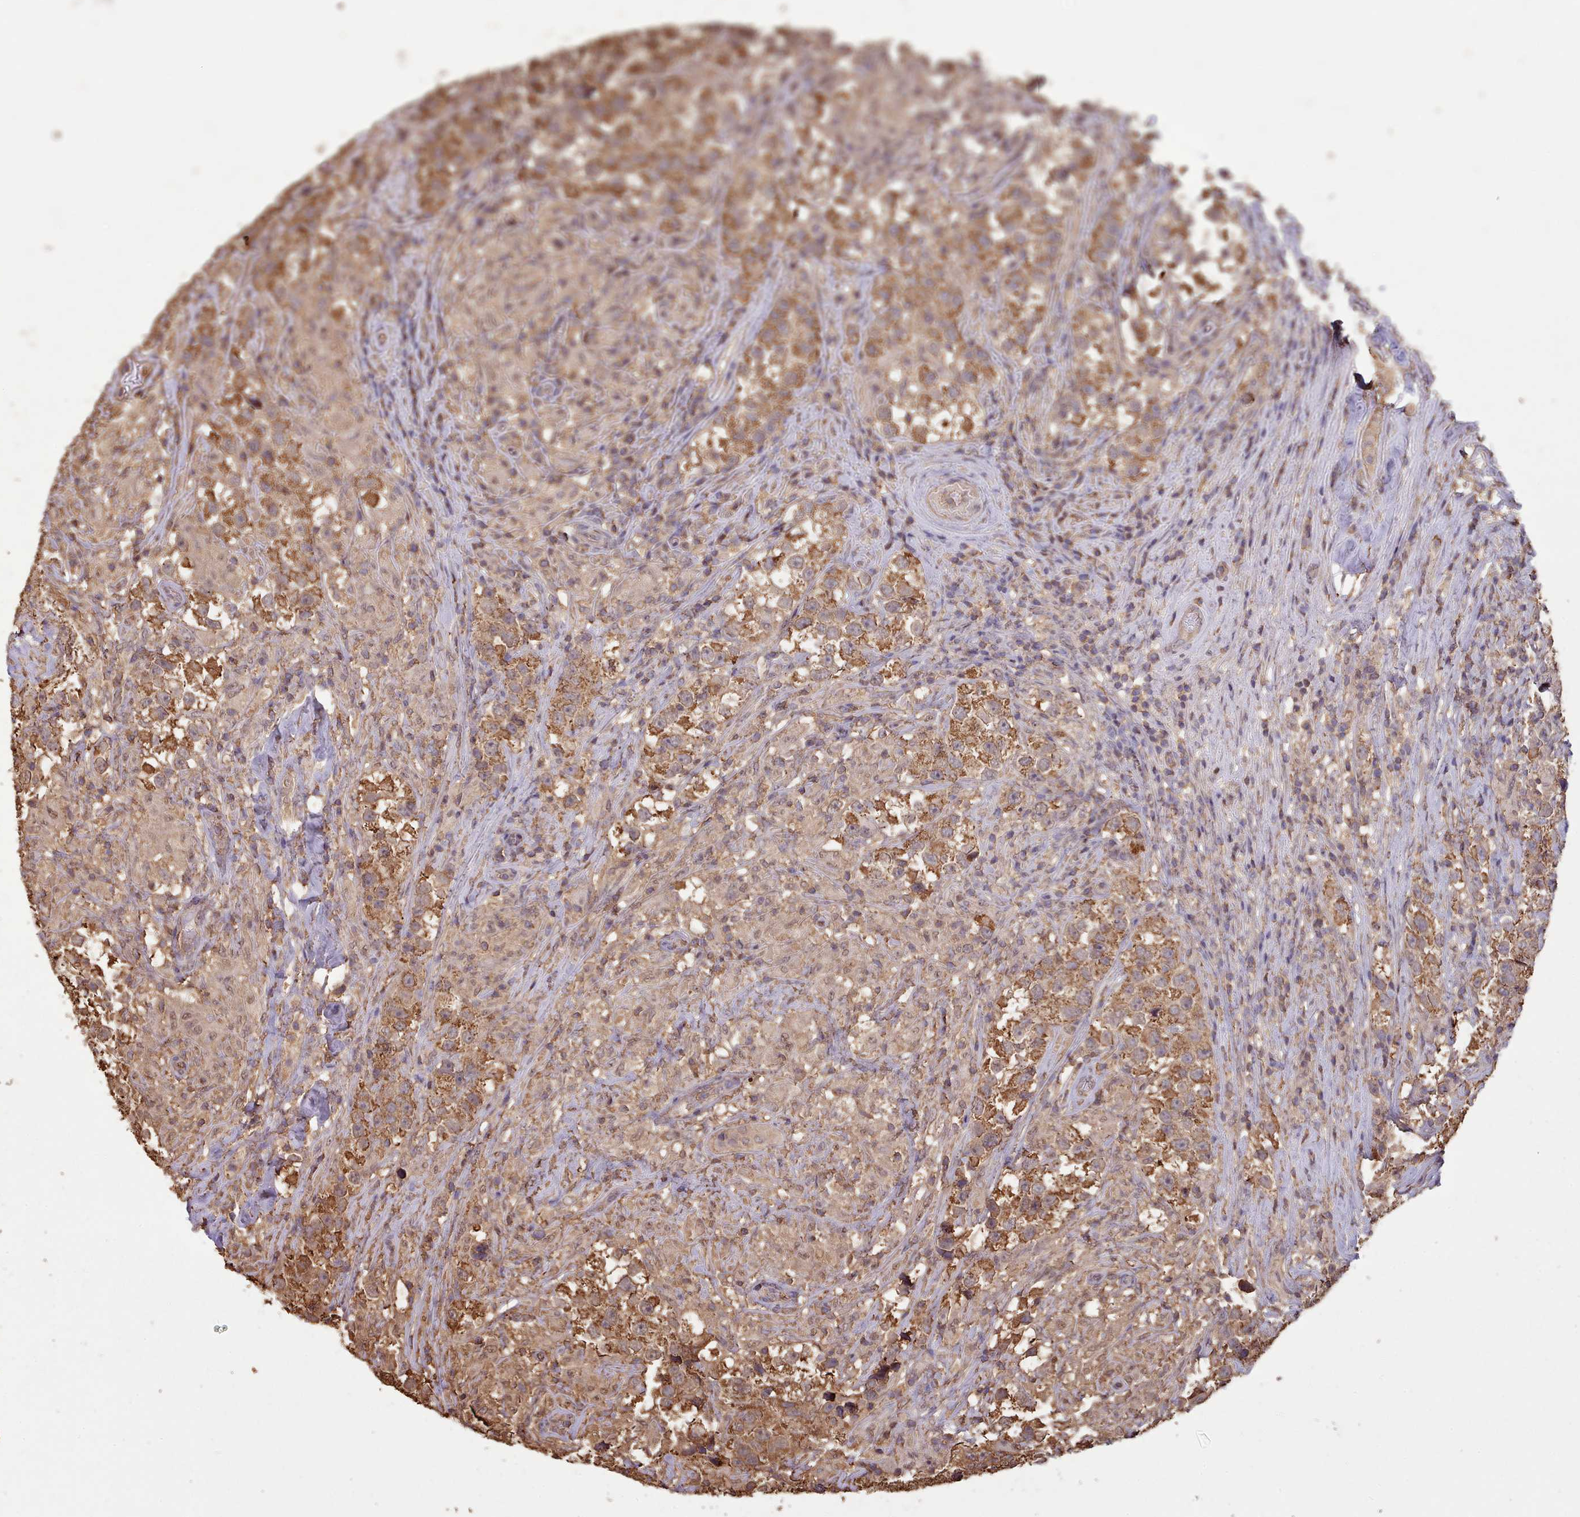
{"staining": {"intensity": "moderate", "quantity": ">75%", "location": "cytoplasmic/membranous"}, "tissue": "testis cancer", "cell_type": "Tumor cells", "image_type": "cancer", "snomed": [{"axis": "morphology", "description": "Seminoma, NOS"}, {"axis": "topography", "description": "Testis"}], "caption": "Immunohistochemistry (IHC) (DAB (3,3'-diaminobenzidine)) staining of testis seminoma exhibits moderate cytoplasmic/membranous protein expression in approximately >75% of tumor cells.", "gene": "METRN", "patient": {"sex": "male", "age": 46}}